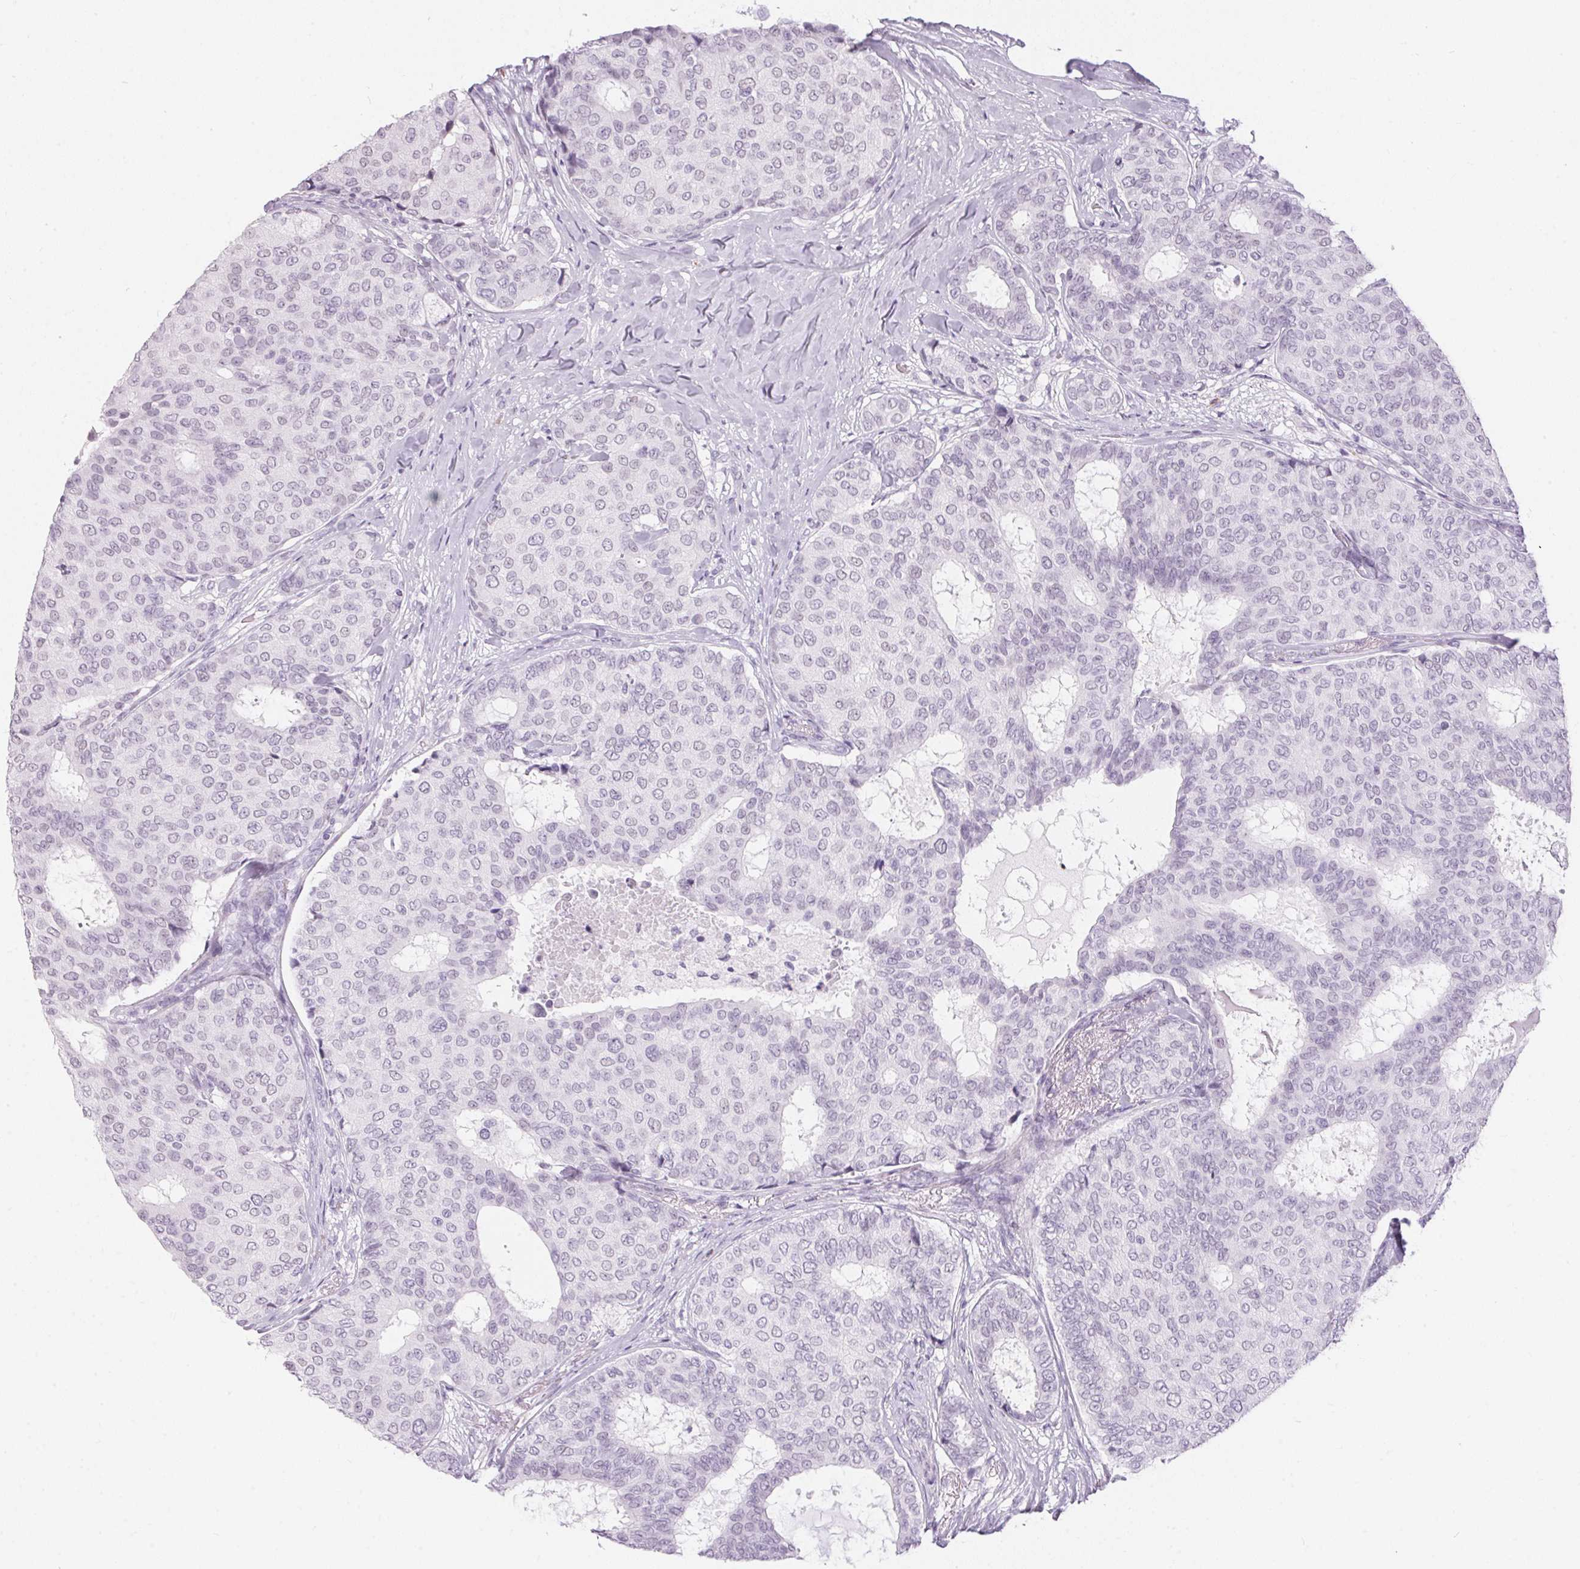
{"staining": {"intensity": "negative", "quantity": "none", "location": "none"}, "tissue": "breast cancer", "cell_type": "Tumor cells", "image_type": "cancer", "snomed": [{"axis": "morphology", "description": "Duct carcinoma"}, {"axis": "topography", "description": "Breast"}], "caption": "DAB immunohistochemical staining of breast intraductal carcinoma reveals no significant positivity in tumor cells.", "gene": "CADPS", "patient": {"sex": "female", "age": 75}}